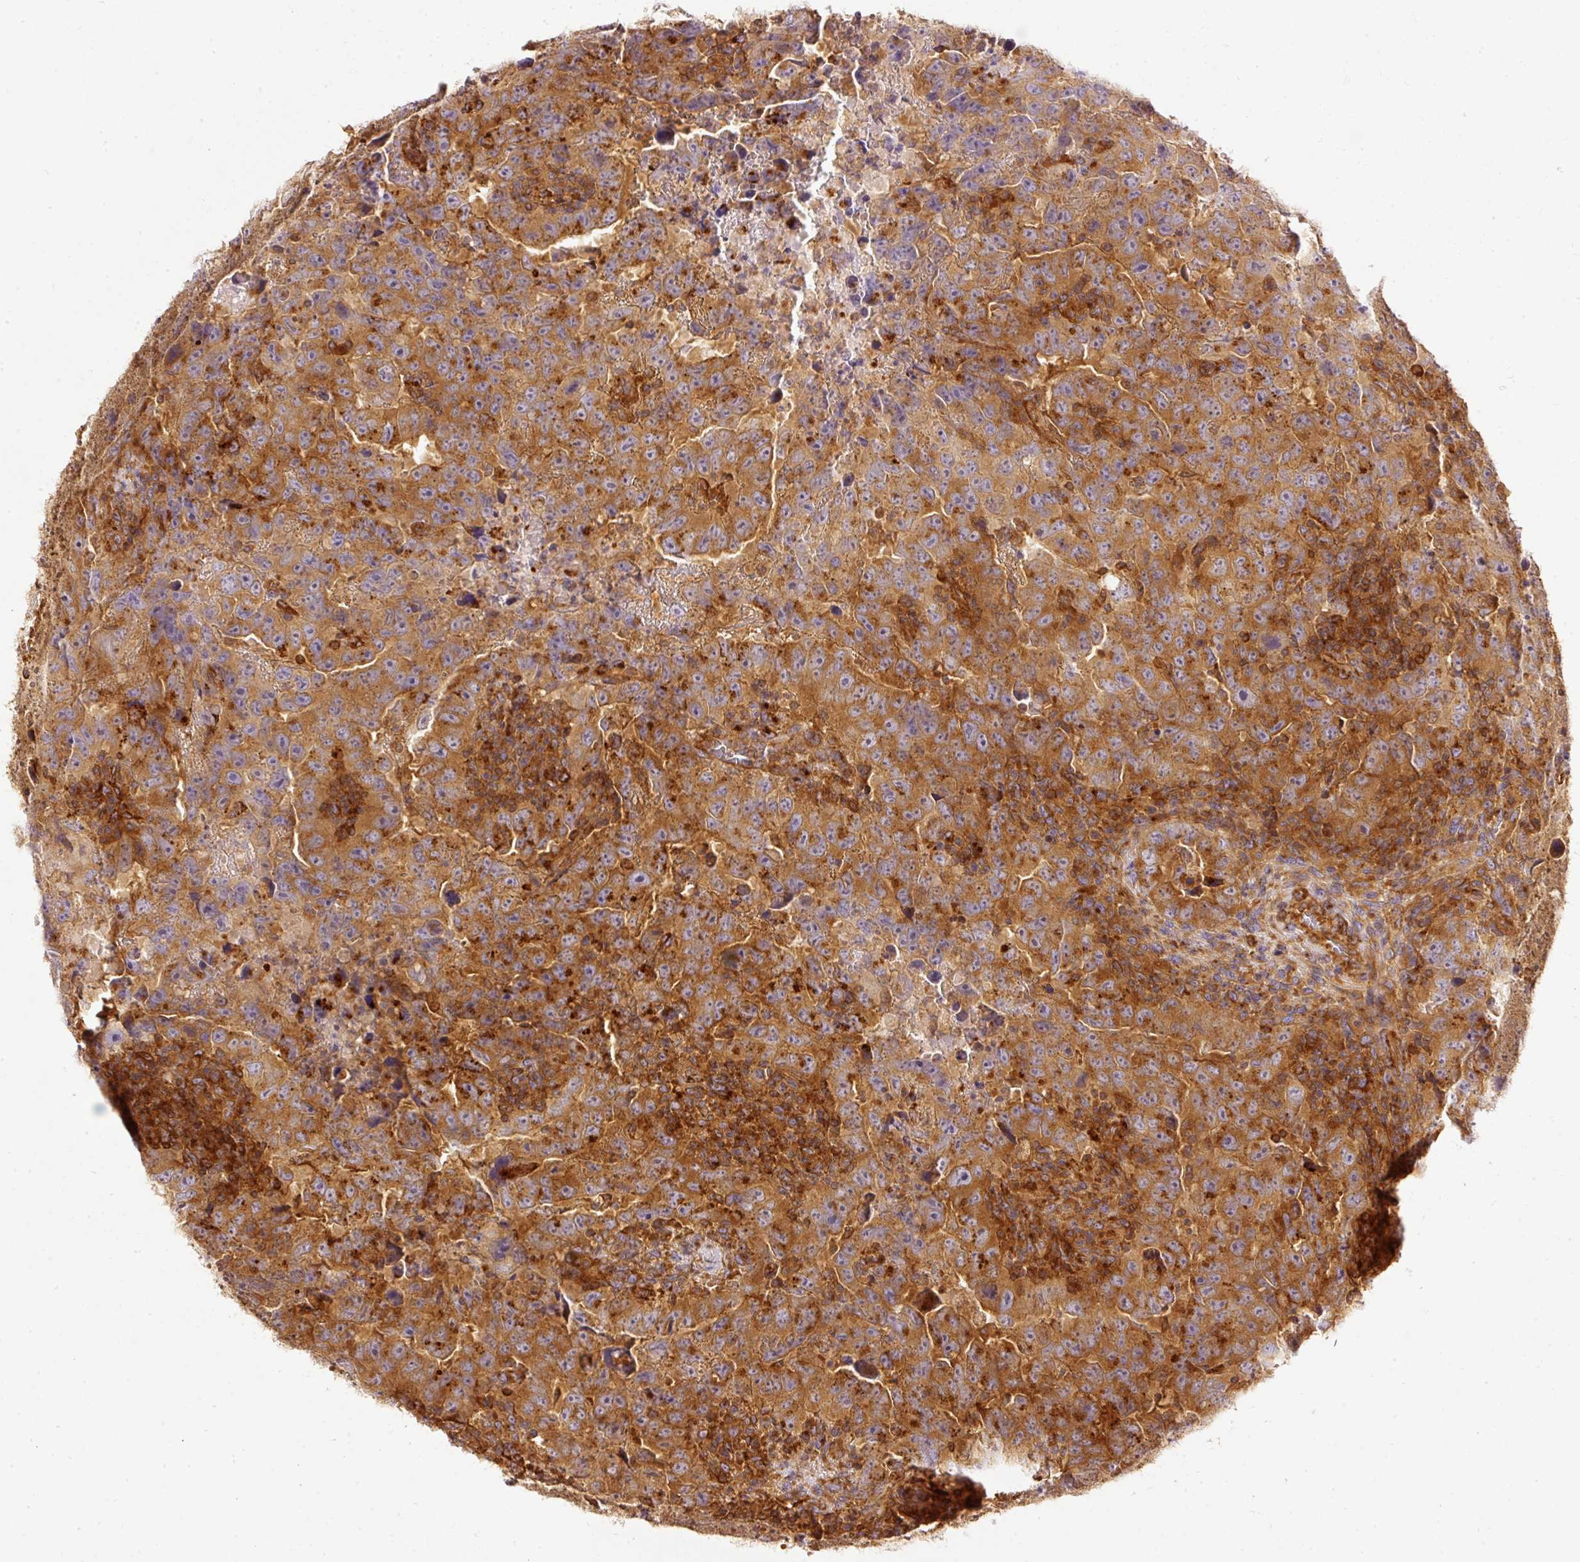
{"staining": {"intensity": "strong", "quantity": ">75%", "location": "cytoplasmic/membranous"}, "tissue": "testis cancer", "cell_type": "Tumor cells", "image_type": "cancer", "snomed": [{"axis": "morphology", "description": "Carcinoma, Embryonal, NOS"}, {"axis": "topography", "description": "Testis"}], "caption": "Immunohistochemistry photomicrograph of human testis cancer stained for a protein (brown), which reveals high levels of strong cytoplasmic/membranous expression in approximately >75% of tumor cells.", "gene": "ARMH3", "patient": {"sex": "male", "age": 24}}